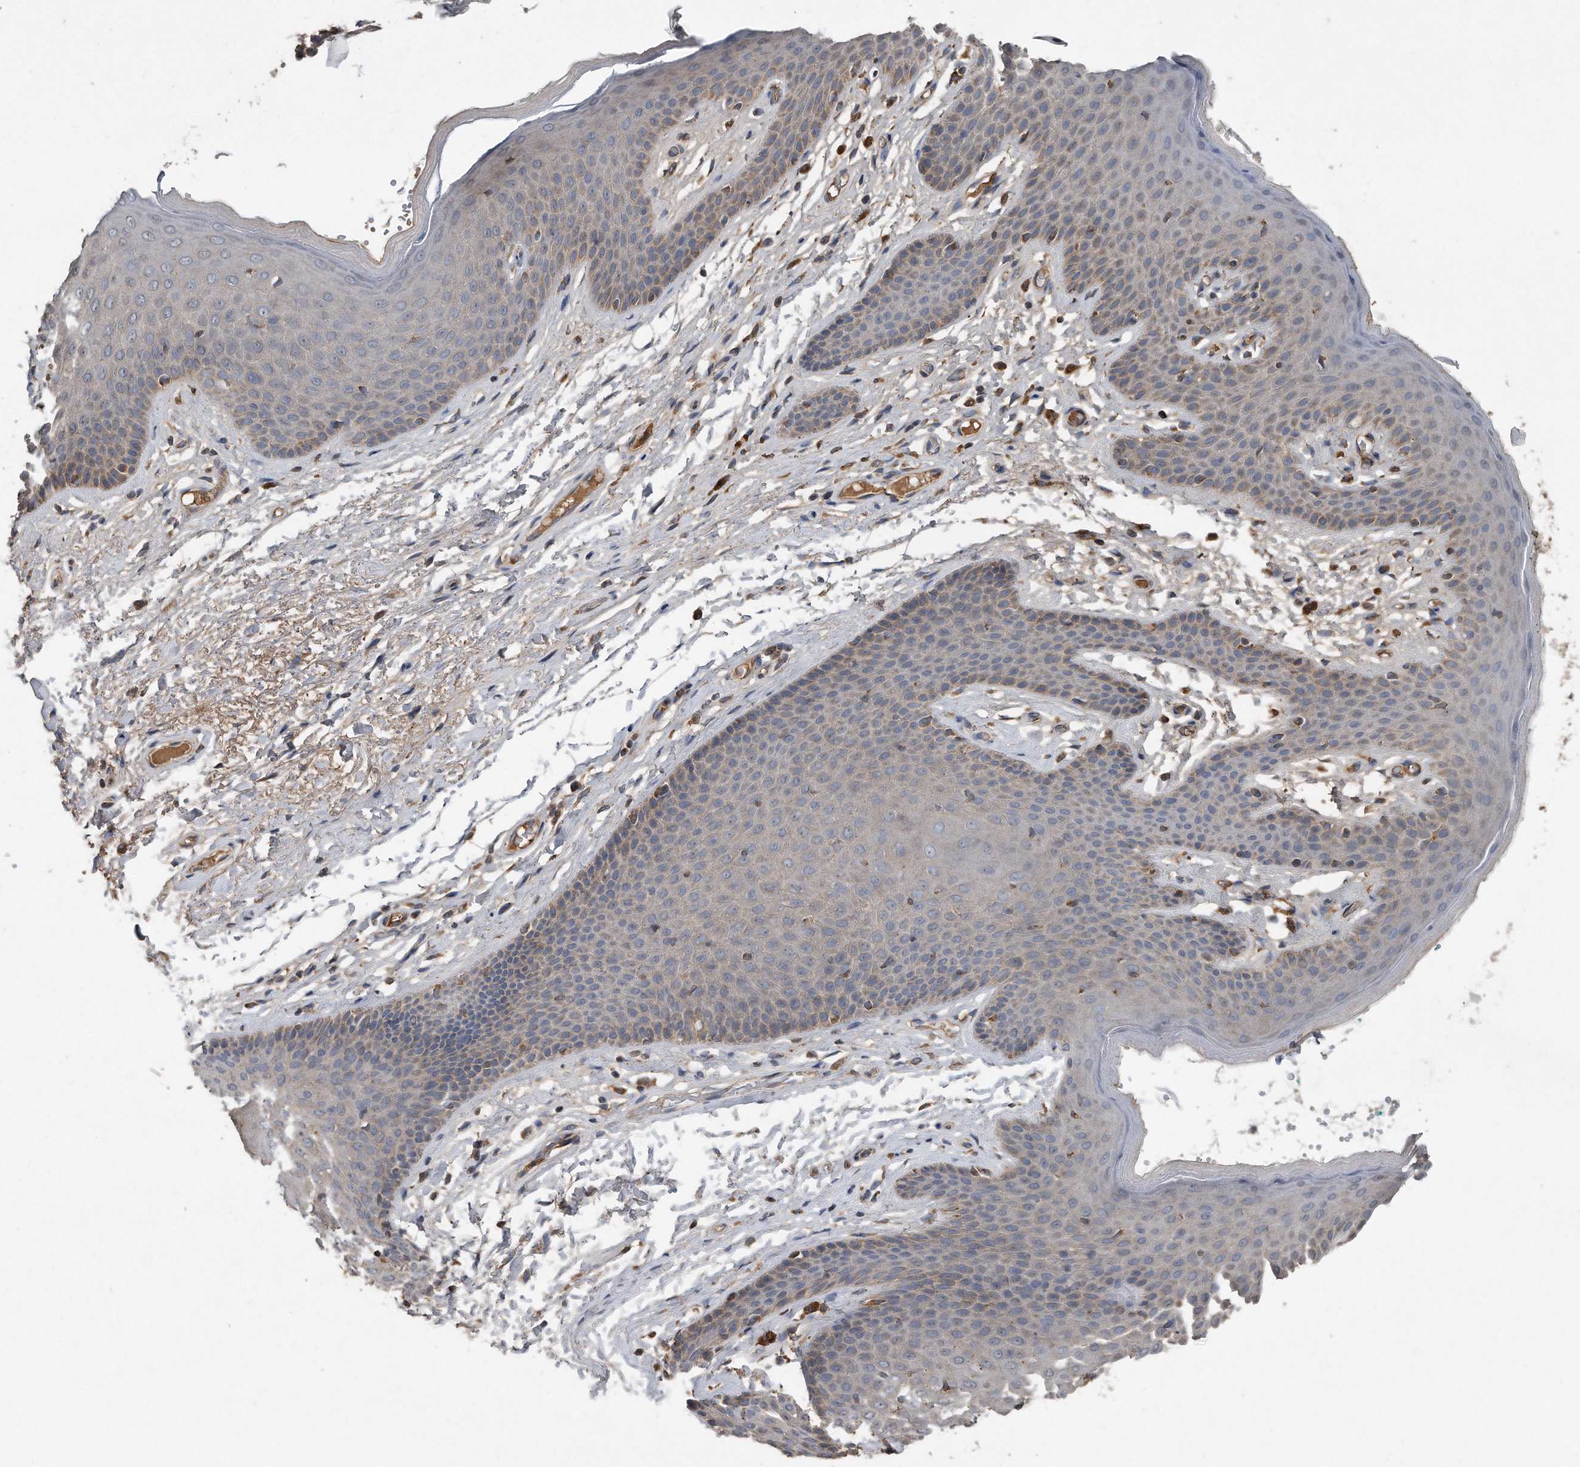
{"staining": {"intensity": "weak", "quantity": "<25%", "location": "cytoplasmic/membranous"}, "tissue": "skin", "cell_type": "Epidermal cells", "image_type": "normal", "snomed": [{"axis": "morphology", "description": "Normal tissue, NOS"}, {"axis": "topography", "description": "Anal"}], "caption": "Epidermal cells show no significant staining in benign skin. (DAB (3,3'-diaminobenzidine) IHC with hematoxylin counter stain).", "gene": "SDHA", "patient": {"sex": "male", "age": 74}}